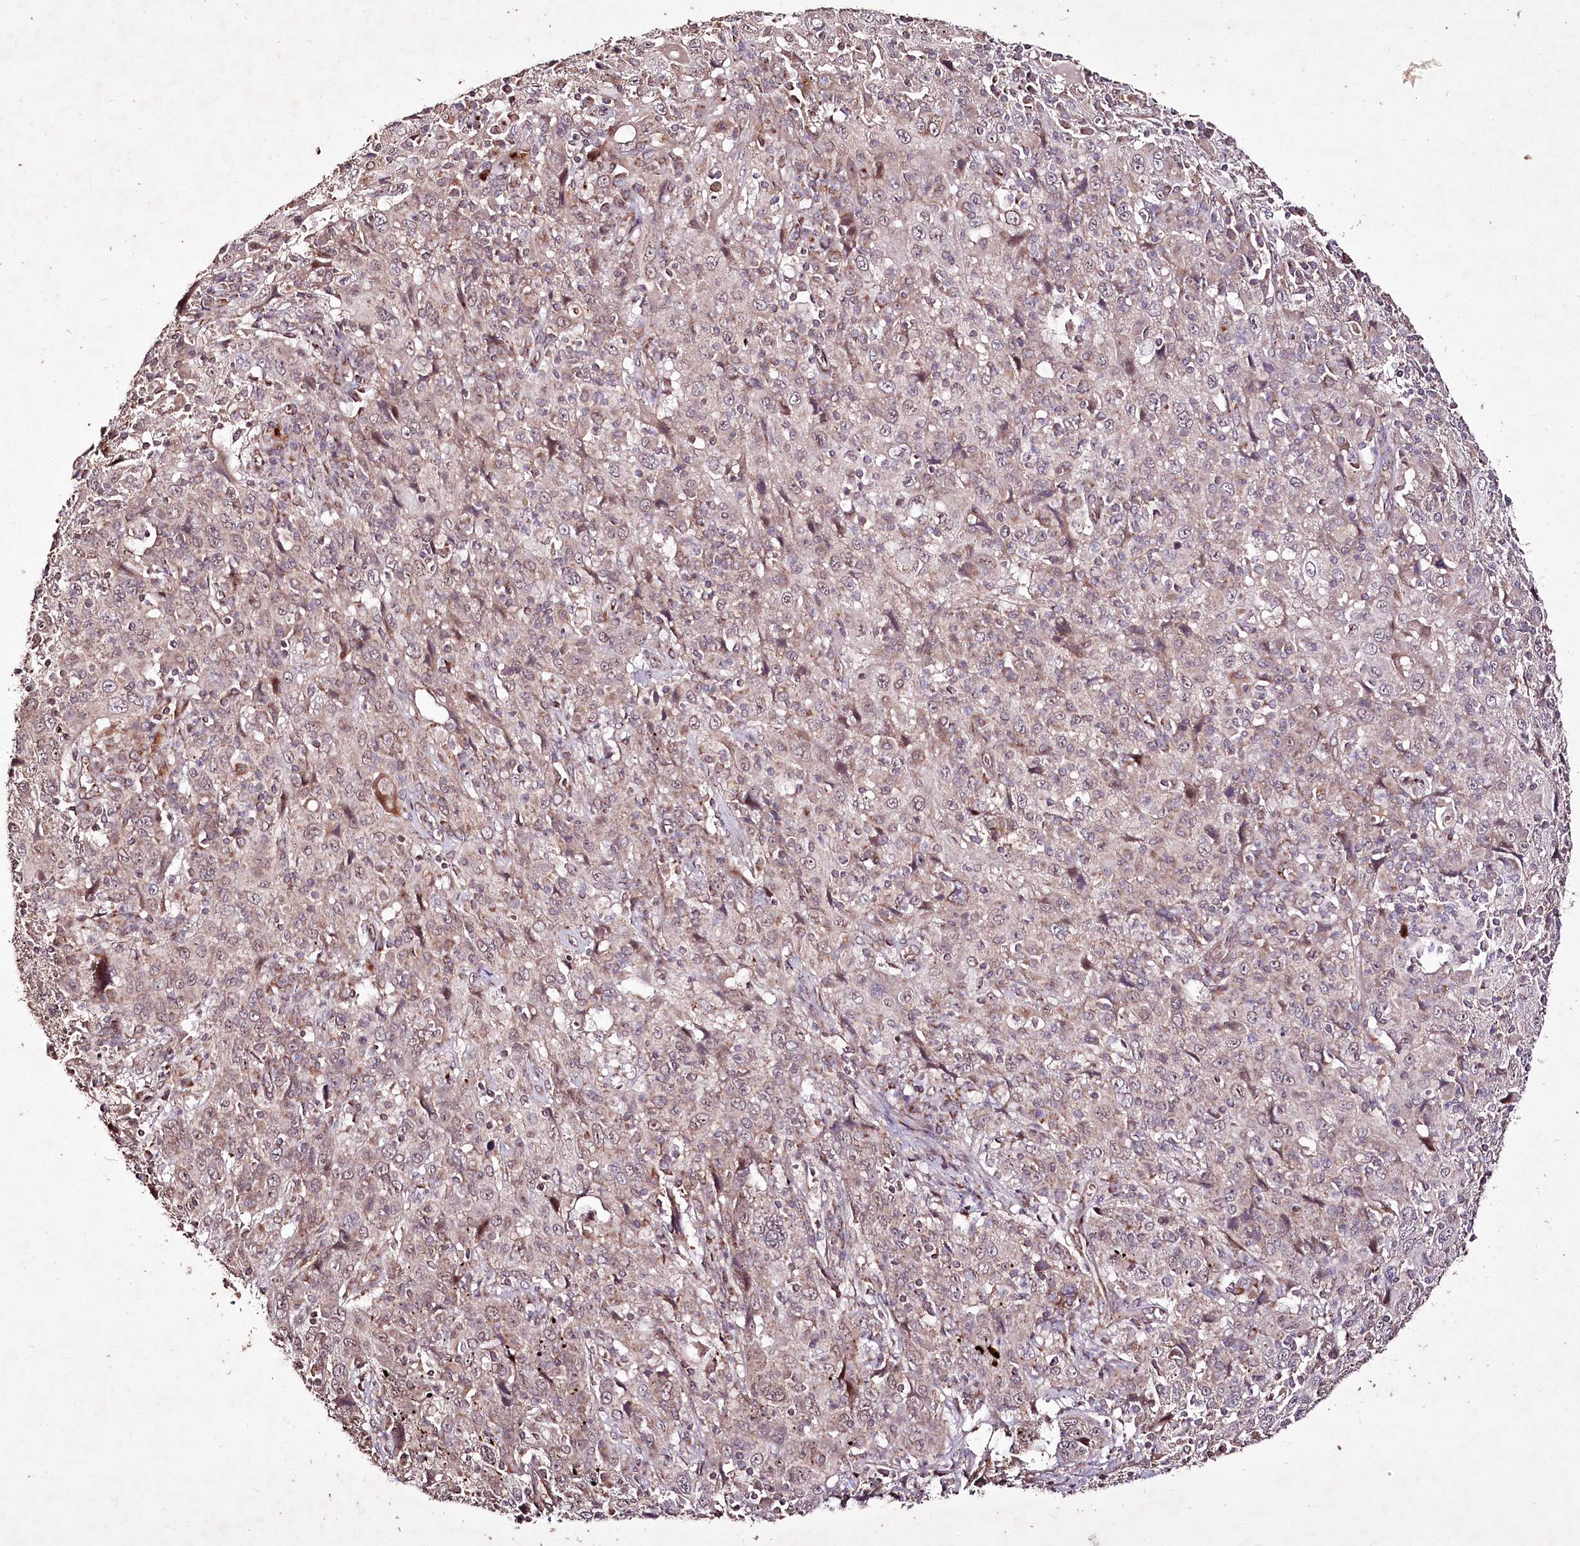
{"staining": {"intensity": "negative", "quantity": "none", "location": "none"}, "tissue": "cervical cancer", "cell_type": "Tumor cells", "image_type": "cancer", "snomed": [{"axis": "morphology", "description": "Squamous cell carcinoma, NOS"}, {"axis": "topography", "description": "Cervix"}], "caption": "Tumor cells show no significant protein expression in squamous cell carcinoma (cervical).", "gene": "CARD19", "patient": {"sex": "female", "age": 46}}